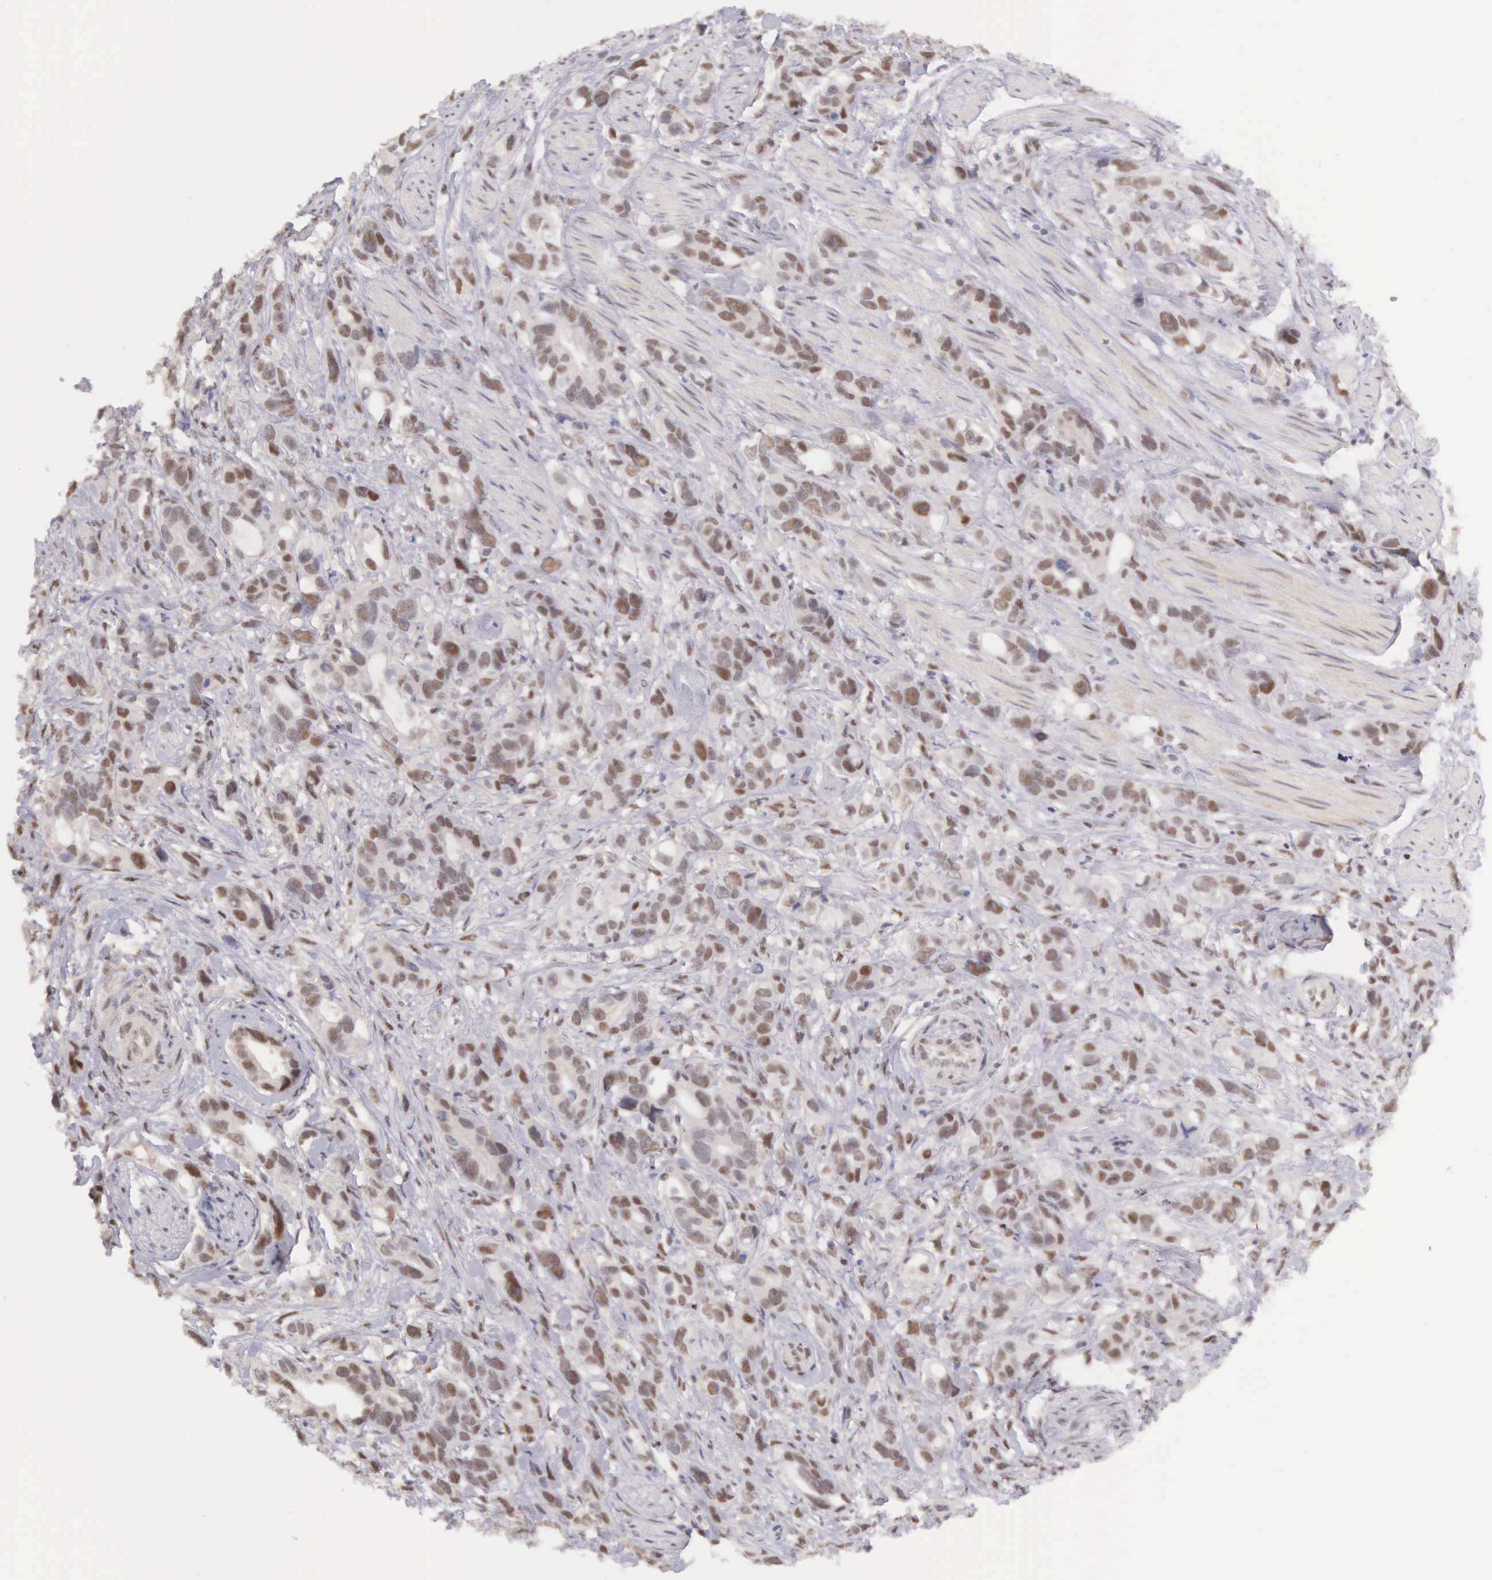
{"staining": {"intensity": "weak", "quantity": "25%-75%", "location": "nuclear"}, "tissue": "stomach cancer", "cell_type": "Tumor cells", "image_type": "cancer", "snomed": [{"axis": "morphology", "description": "Adenocarcinoma, NOS"}, {"axis": "topography", "description": "Stomach, upper"}], "caption": "IHC (DAB (3,3'-diaminobenzidine)) staining of adenocarcinoma (stomach) exhibits weak nuclear protein positivity in about 25%-75% of tumor cells.", "gene": "CCDC117", "patient": {"sex": "male", "age": 47}}